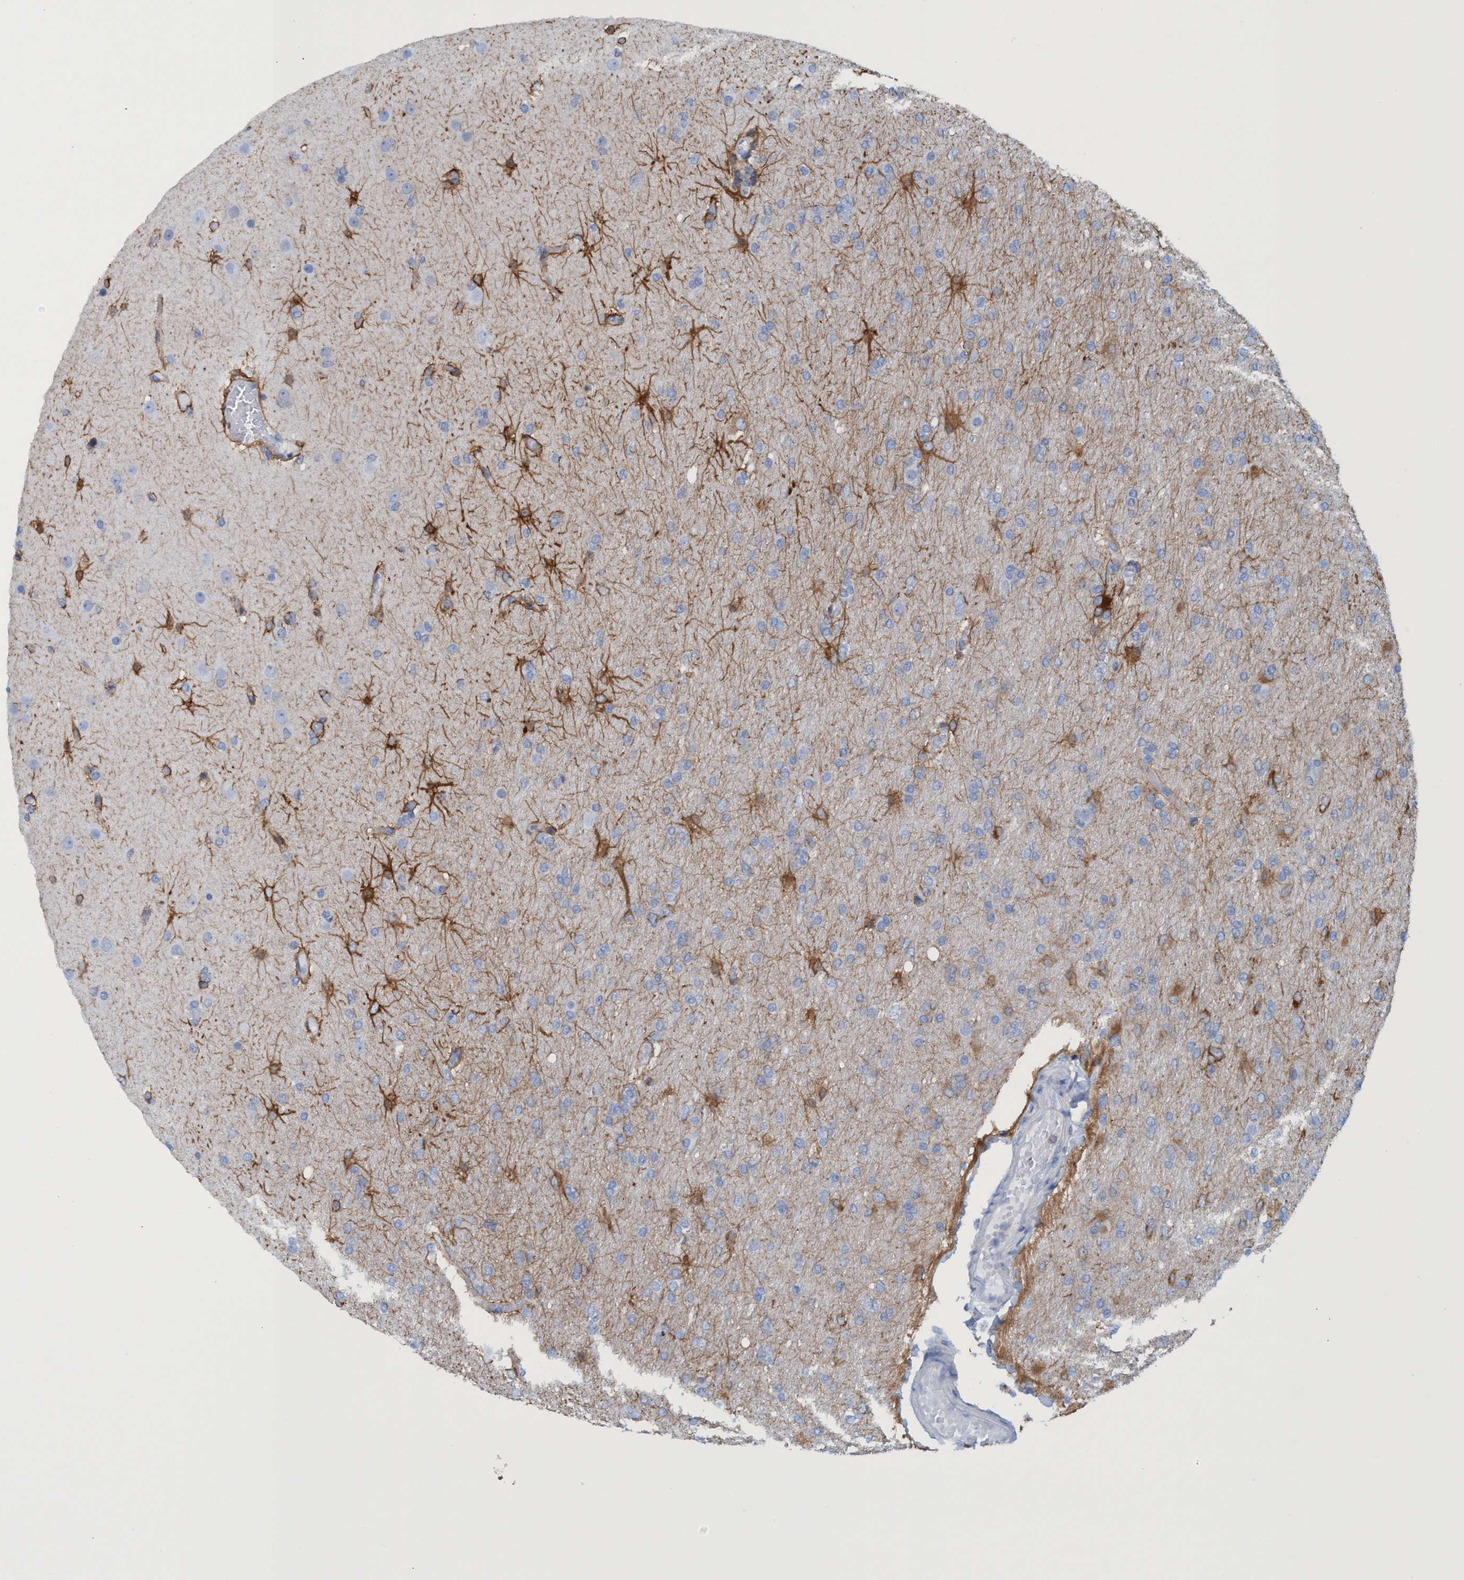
{"staining": {"intensity": "negative", "quantity": "none", "location": "none"}, "tissue": "glioma", "cell_type": "Tumor cells", "image_type": "cancer", "snomed": [{"axis": "morphology", "description": "Glioma, malignant, High grade"}, {"axis": "topography", "description": "Cerebral cortex"}], "caption": "Immunohistochemistry (IHC) image of human malignant glioma (high-grade) stained for a protein (brown), which exhibits no staining in tumor cells.", "gene": "EZR", "patient": {"sex": "female", "age": 36}}